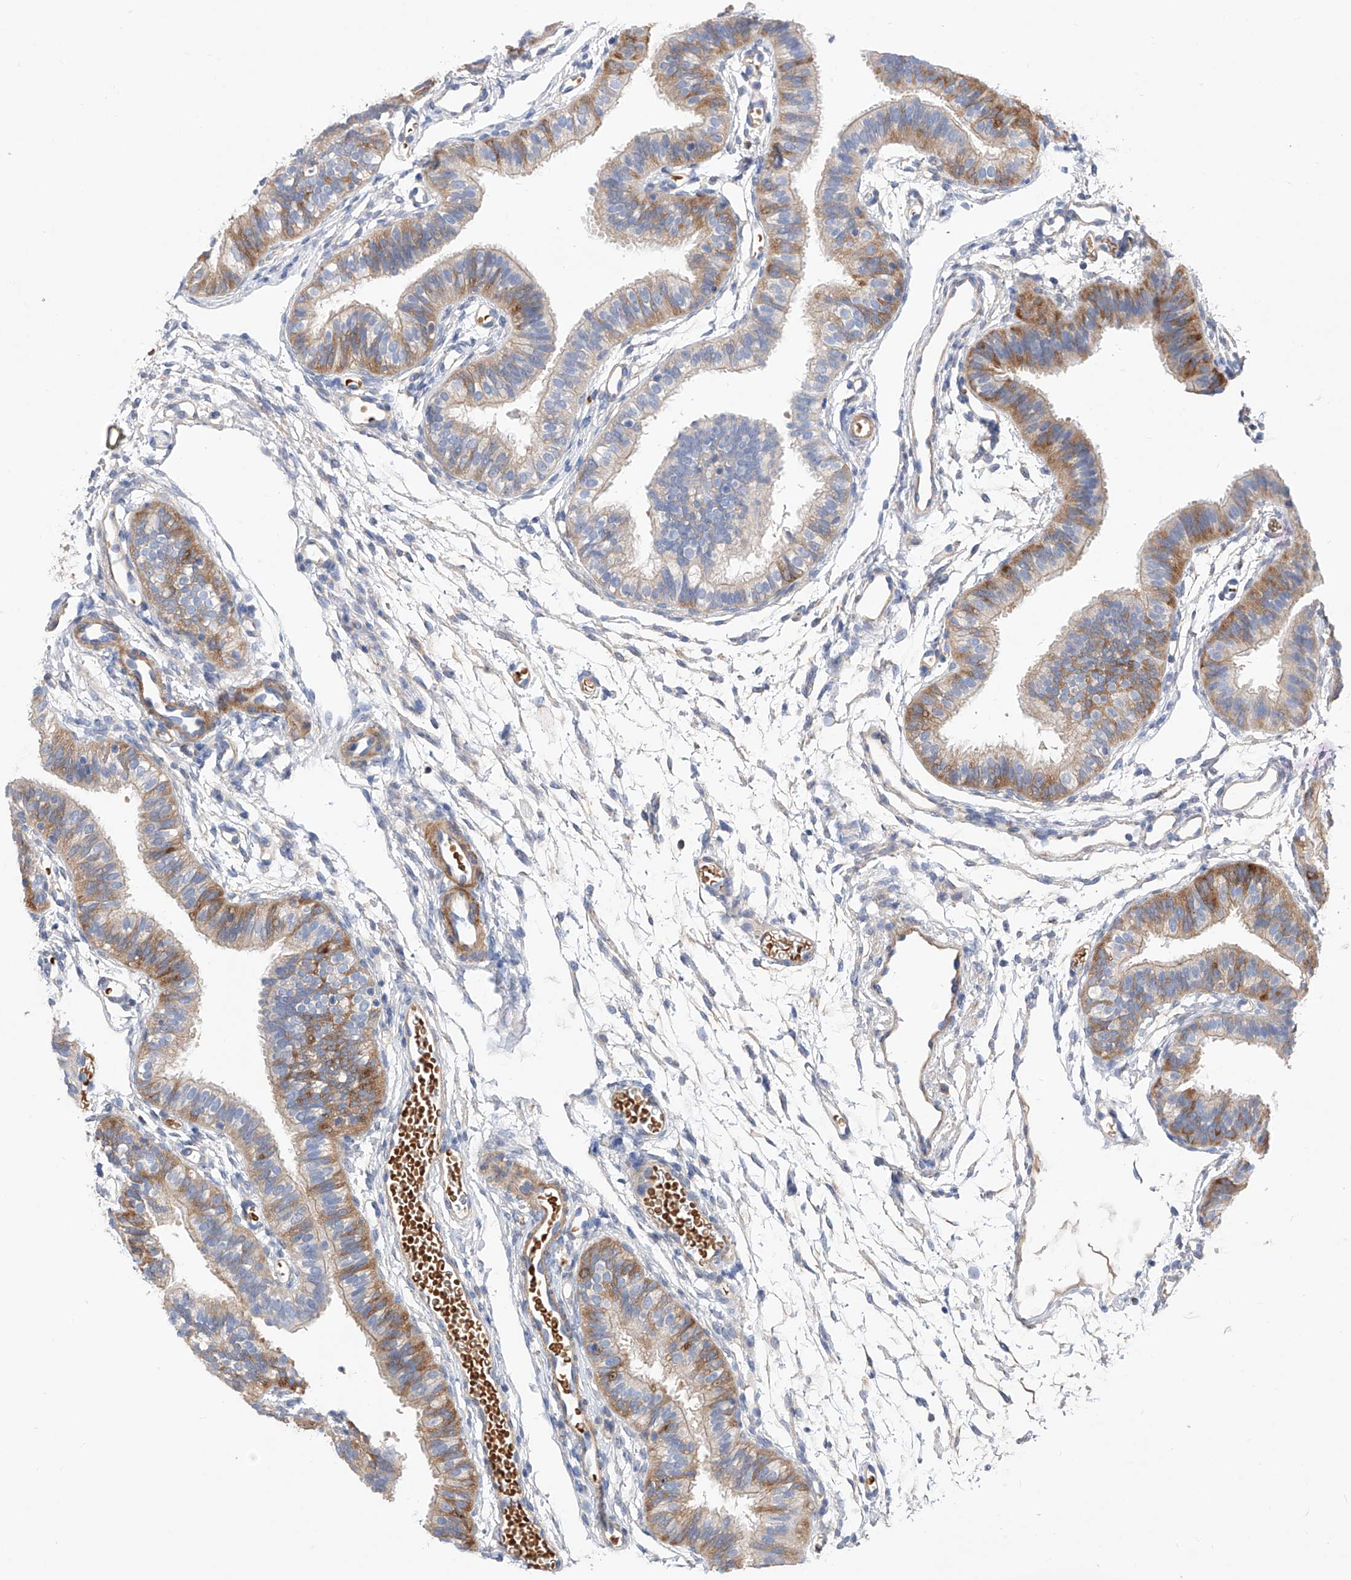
{"staining": {"intensity": "moderate", "quantity": "25%-75%", "location": "cytoplasmic/membranous"}, "tissue": "fallopian tube", "cell_type": "Glandular cells", "image_type": "normal", "snomed": [{"axis": "morphology", "description": "Normal tissue, NOS"}, {"axis": "topography", "description": "Fallopian tube"}], "caption": "Approximately 25%-75% of glandular cells in normal fallopian tube display moderate cytoplasmic/membranous protein positivity as visualized by brown immunohistochemical staining.", "gene": "NFATC4", "patient": {"sex": "female", "age": 35}}